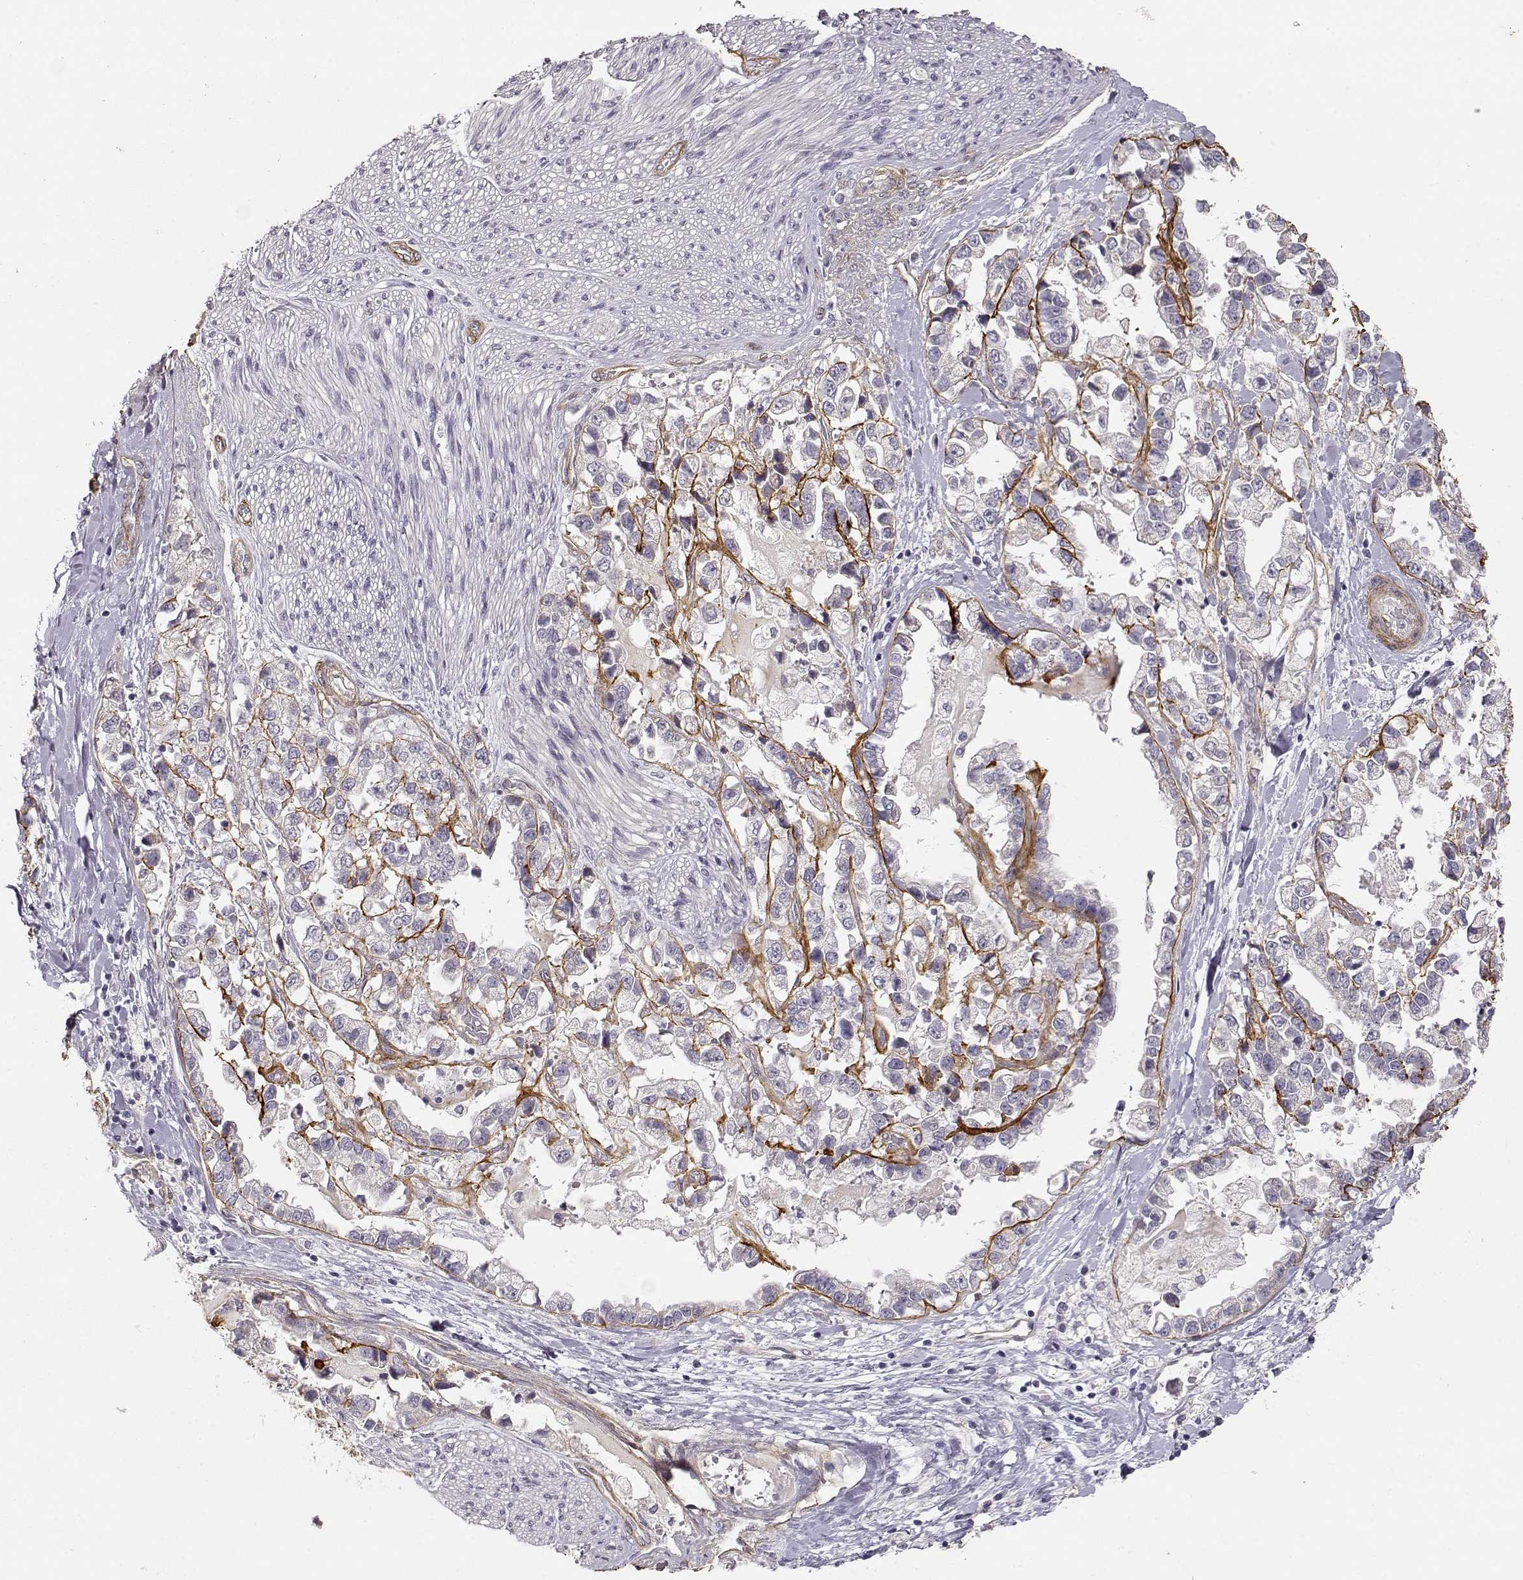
{"staining": {"intensity": "negative", "quantity": "none", "location": "none"}, "tissue": "stomach cancer", "cell_type": "Tumor cells", "image_type": "cancer", "snomed": [{"axis": "morphology", "description": "Adenocarcinoma, NOS"}, {"axis": "topography", "description": "Stomach"}], "caption": "This is a micrograph of IHC staining of stomach adenocarcinoma, which shows no staining in tumor cells.", "gene": "LAMA5", "patient": {"sex": "male", "age": 59}}